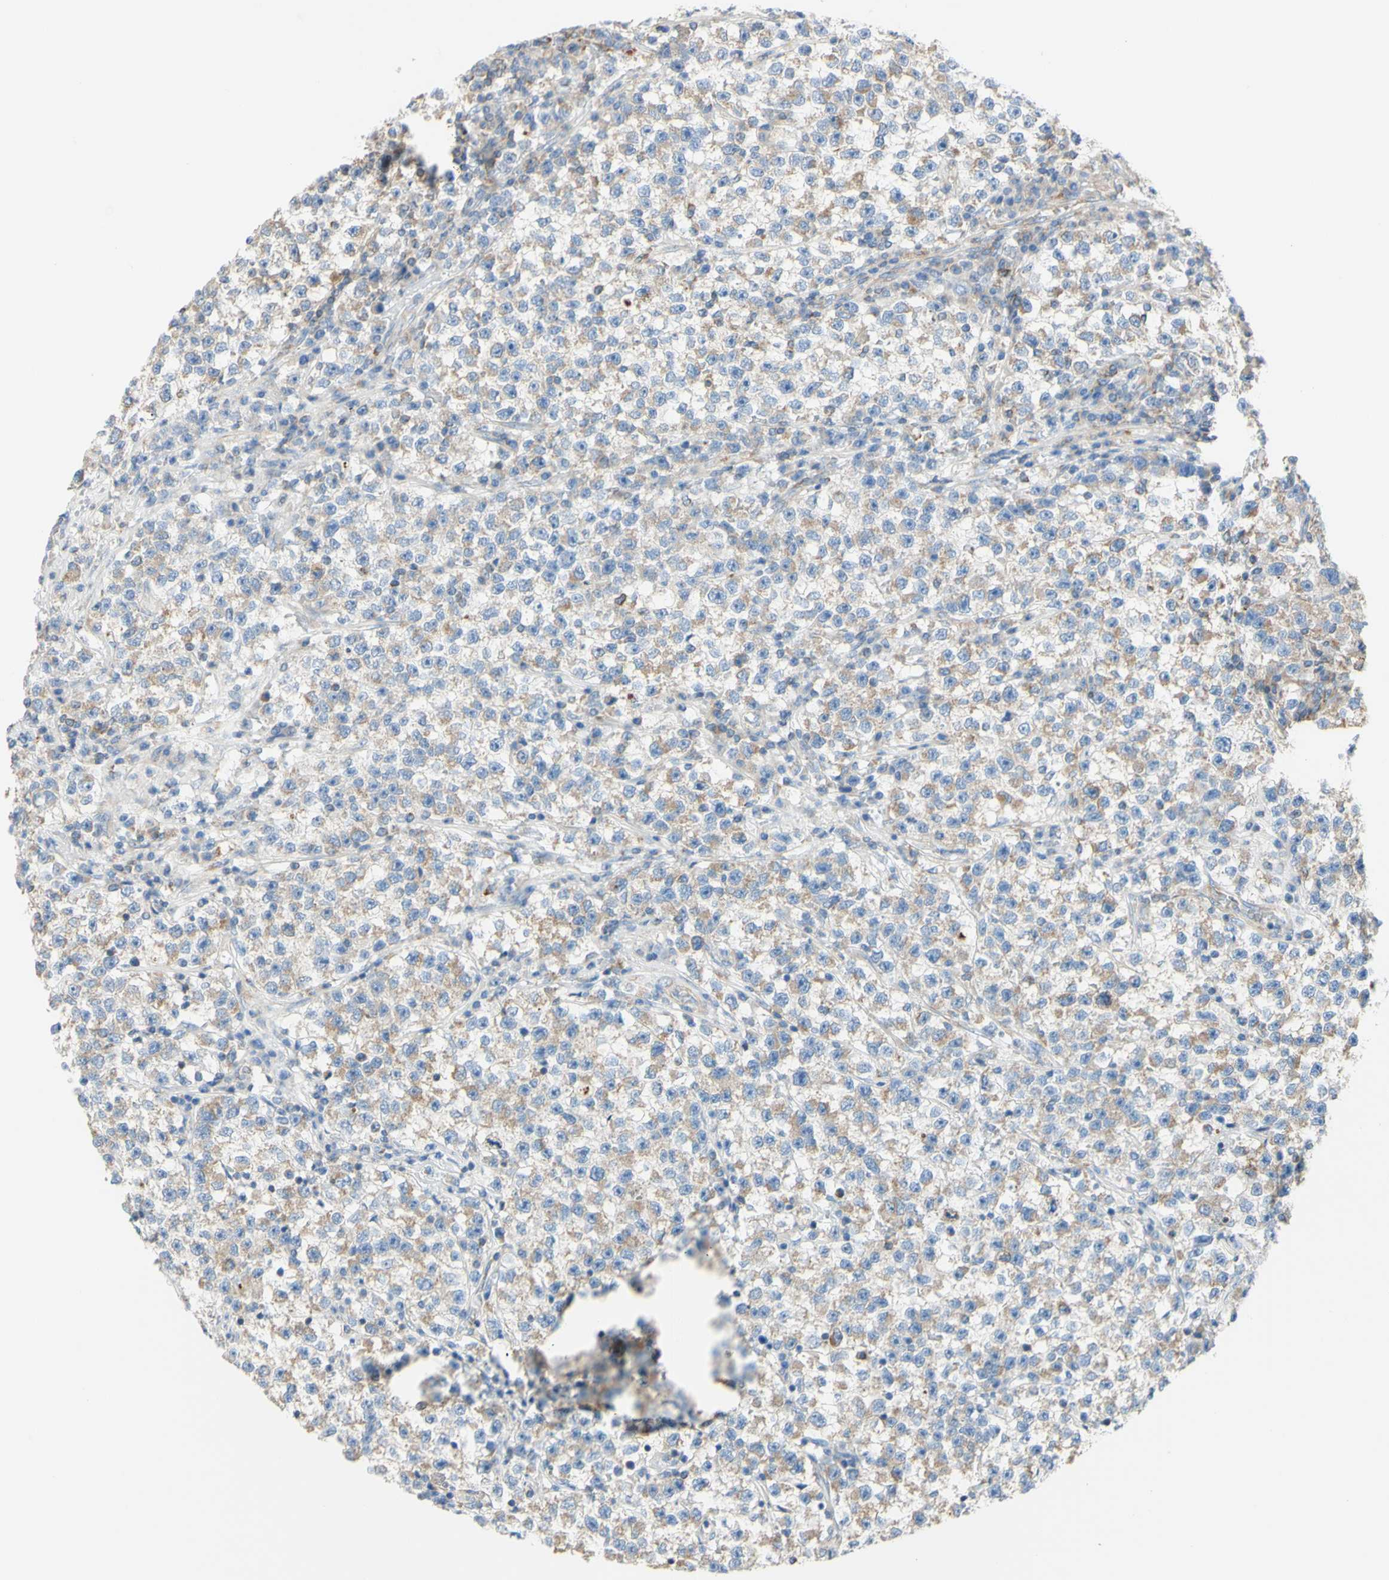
{"staining": {"intensity": "weak", "quantity": "25%-75%", "location": "cytoplasmic/membranous"}, "tissue": "testis cancer", "cell_type": "Tumor cells", "image_type": "cancer", "snomed": [{"axis": "morphology", "description": "Seminoma, NOS"}, {"axis": "topography", "description": "Testis"}], "caption": "Brown immunohistochemical staining in human seminoma (testis) exhibits weak cytoplasmic/membranous expression in about 25%-75% of tumor cells.", "gene": "RETREG2", "patient": {"sex": "male", "age": 22}}